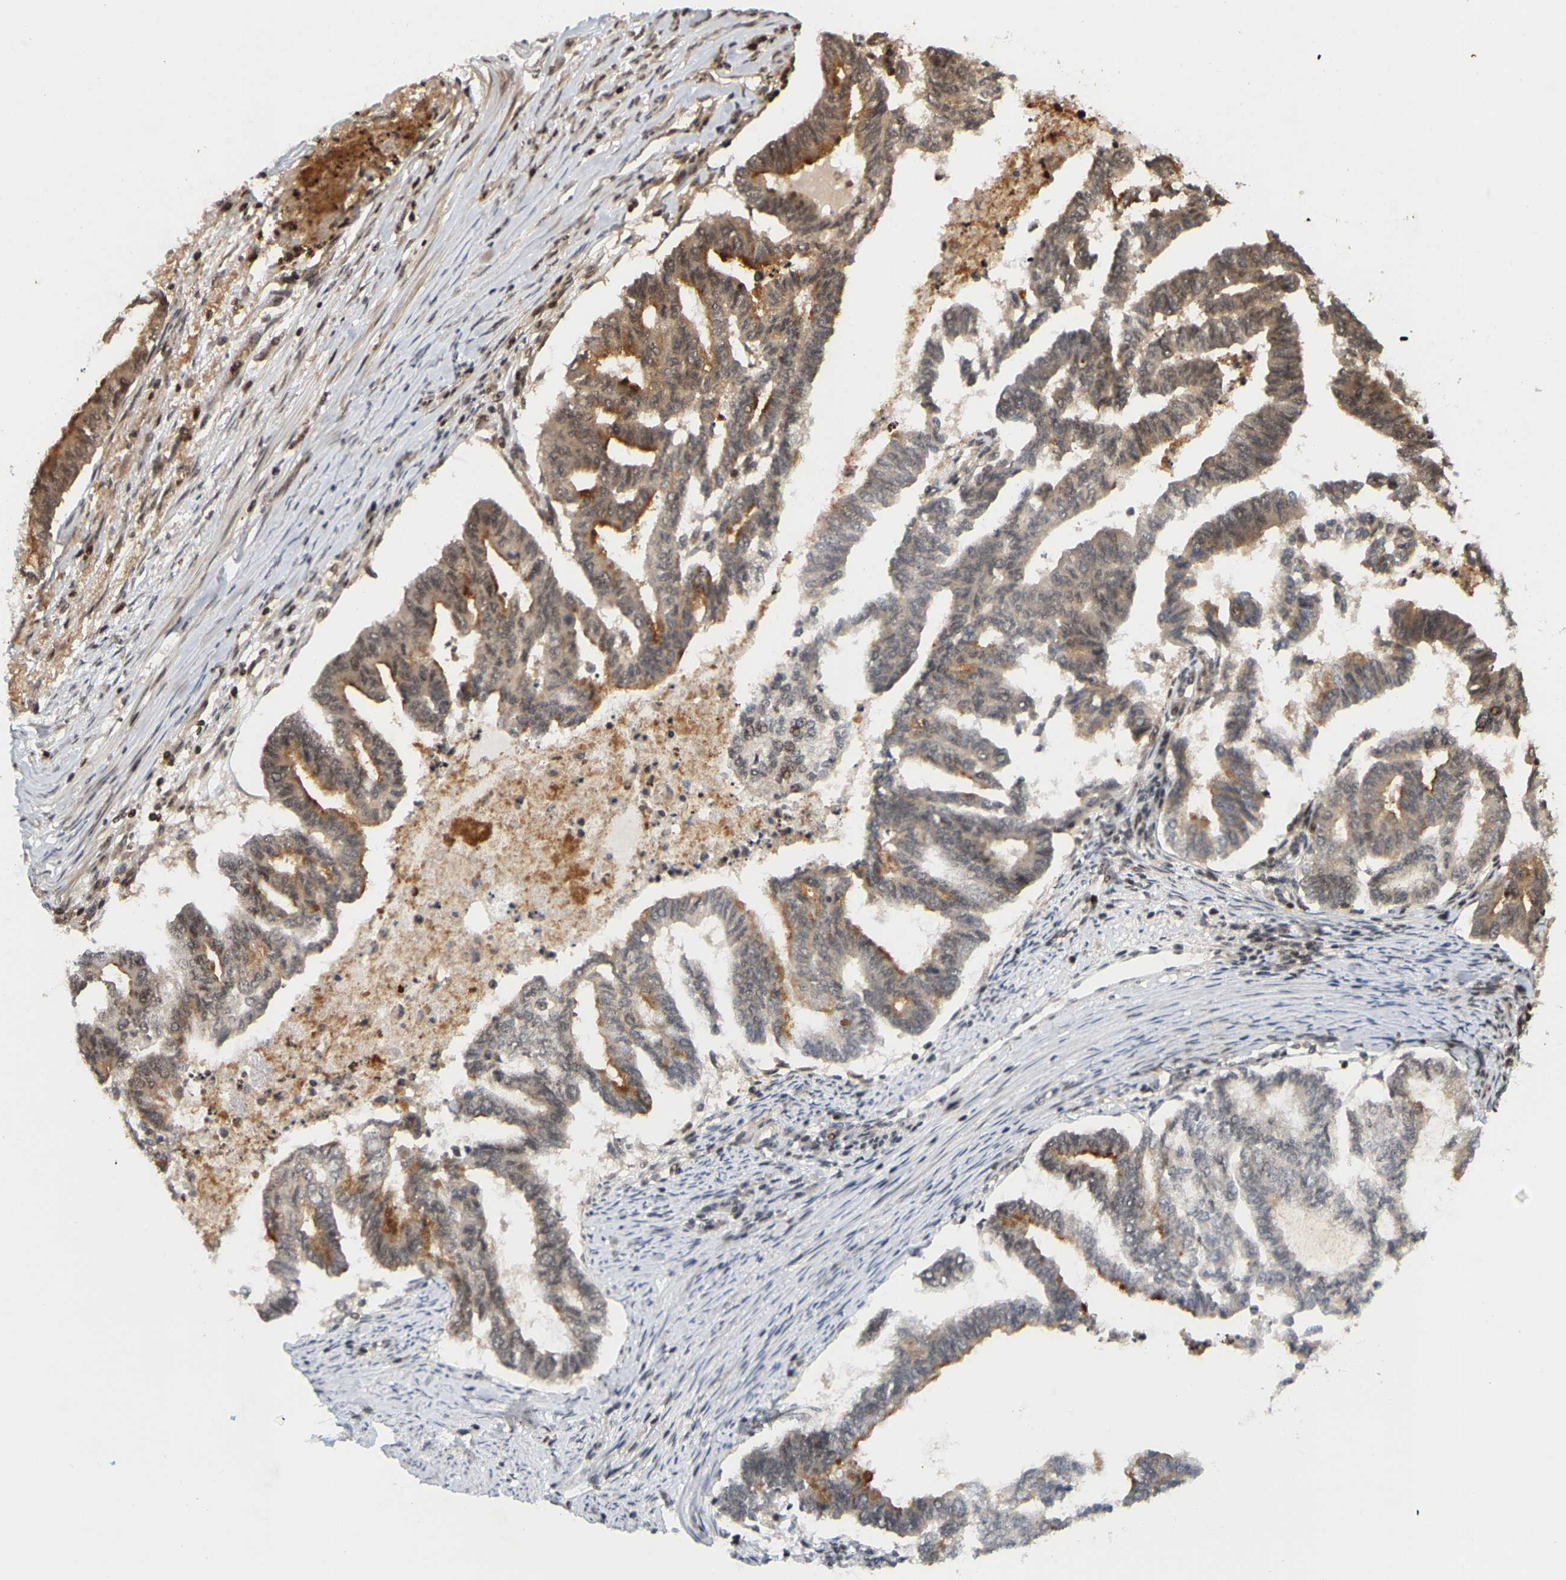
{"staining": {"intensity": "moderate", "quantity": "25%-75%", "location": "cytoplasmic/membranous"}, "tissue": "endometrial cancer", "cell_type": "Tumor cells", "image_type": "cancer", "snomed": [{"axis": "morphology", "description": "Adenocarcinoma, NOS"}, {"axis": "topography", "description": "Endometrium"}], "caption": "A histopathology image of human endometrial adenocarcinoma stained for a protein displays moderate cytoplasmic/membranous brown staining in tumor cells.", "gene": "NFE2L2", "patient": {"sex": "female", "age": 79}}